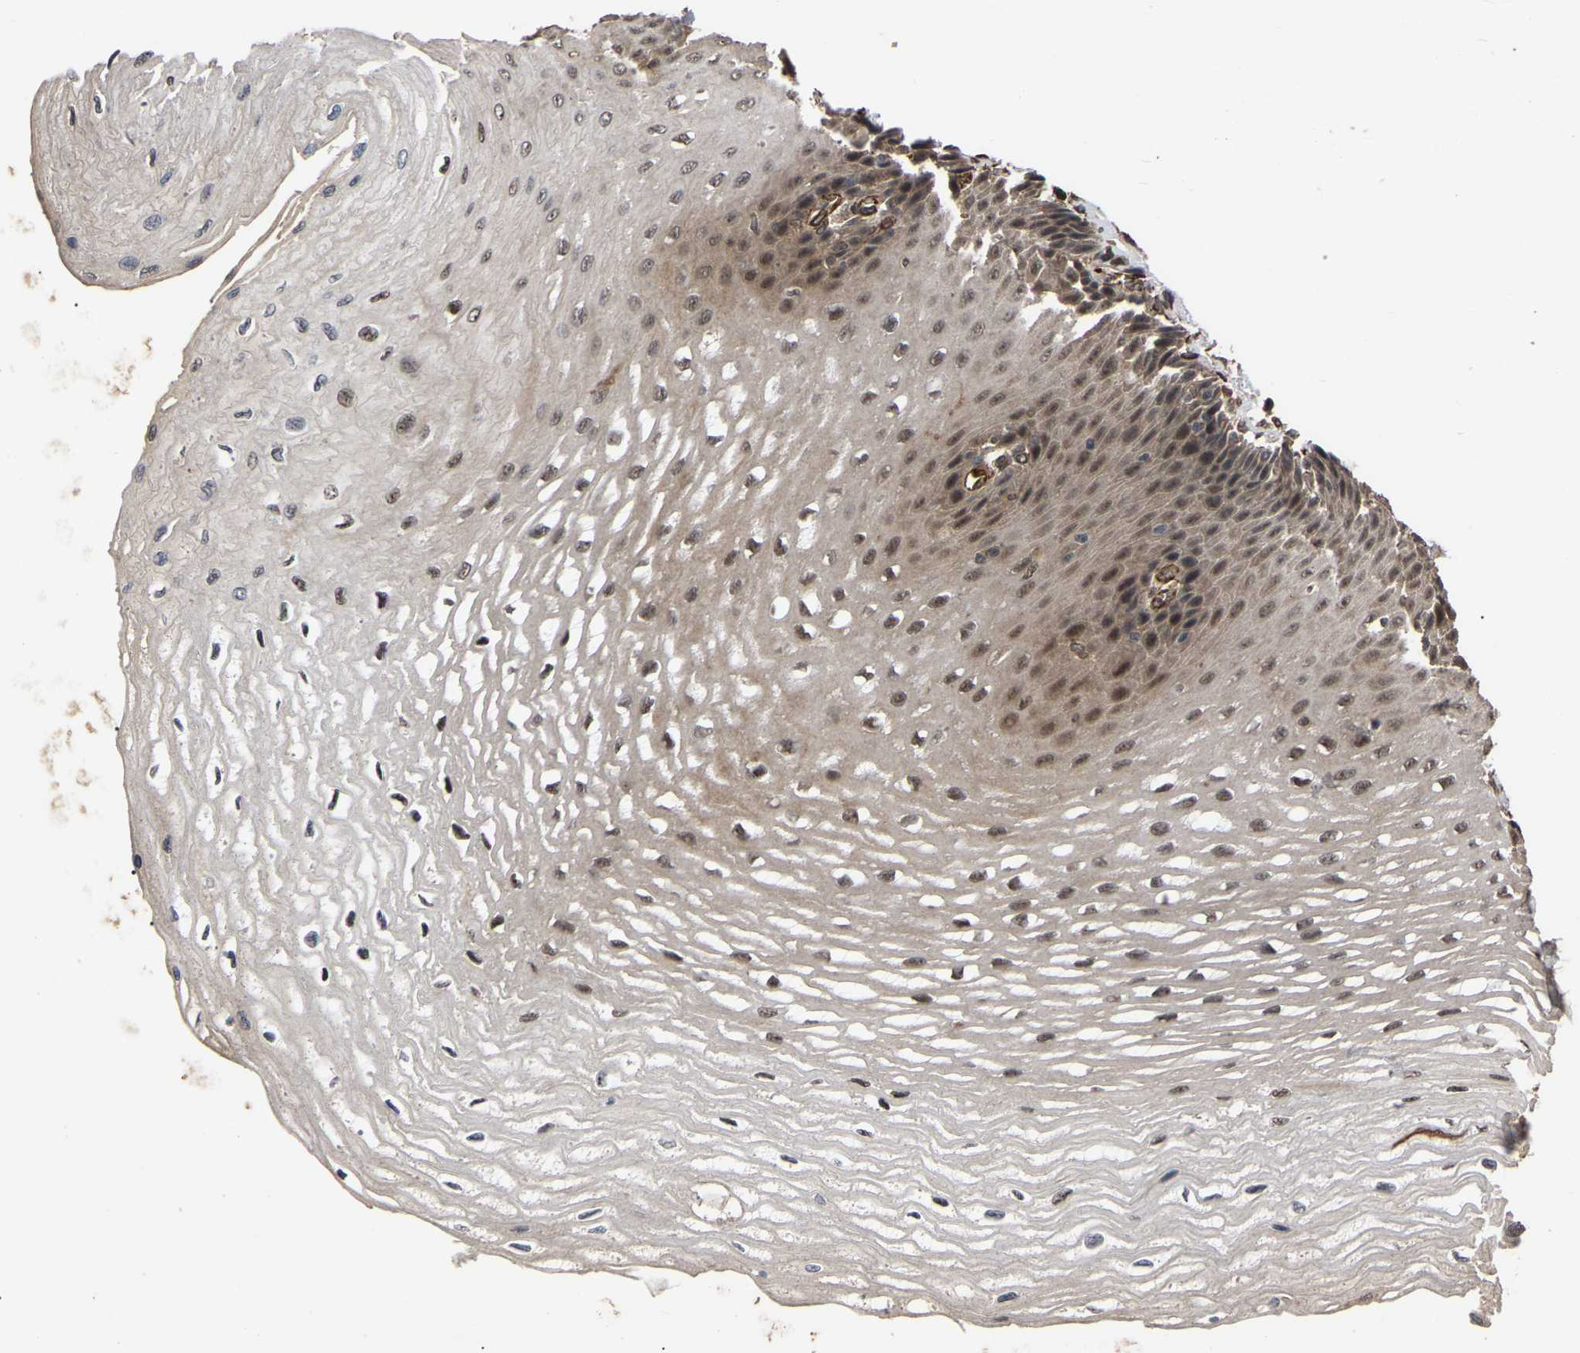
{"staining": {"intensity": "moderate", "quantity": ">75%", "location": "cytoplasmic/membranous,nuclear"}, "tissue": "esophagus", "cell_type": "Squamous epithelial cells", "image_type": "normal", "snomed": [{"axis": "morphology", "description": "Normal tissue, NOS"}, {"axis": "topography", "description": "Esophagus"}], "caption": "A brown stain shows moderate cytoplasmic/membranous,nuclear staining of a protein in squamous epithelial cells of normal human esophagus.", "gene": "FAM161B", "patient": {"sex": "female", "age": 72}}